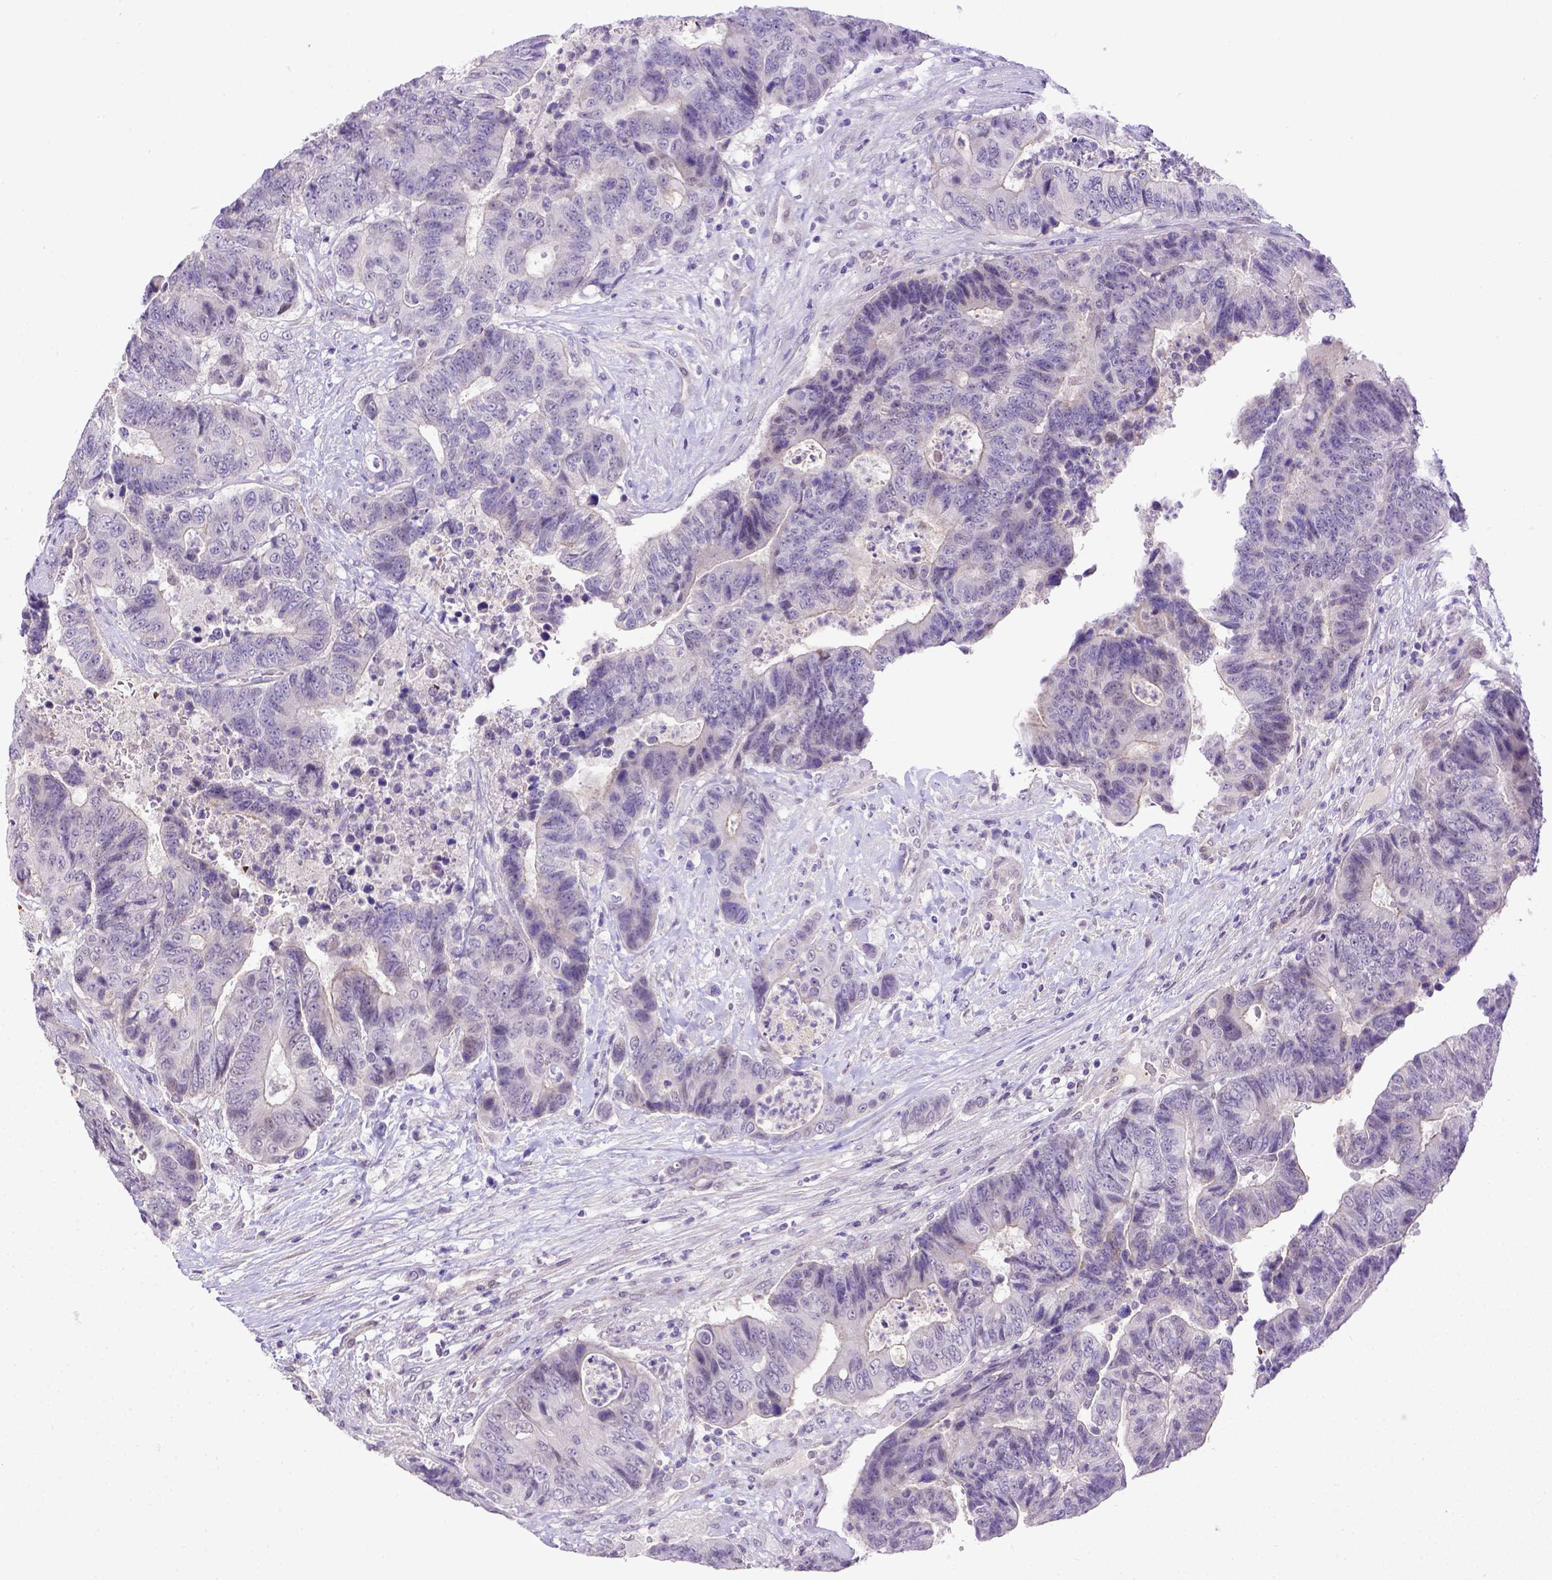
{"staining": {"intensity": "negative", "quantity": "none", "location": "none"}, "tissue": "colorectal cancer", "cell_type": "Tumor cells", "image_type": "cancer", "snomed": [{"axis": "morphology", "description": "Adenocarcinoma, NOS"}, {"axis": "topography", "description": "Colon"}], "caption": "The photomicrograph demonstrates no significant positivity in tumor cells of adenocarcinoma (colorectal).", "gene": "BTN1A1", "patient": {"sex": "female", "age": 48}}